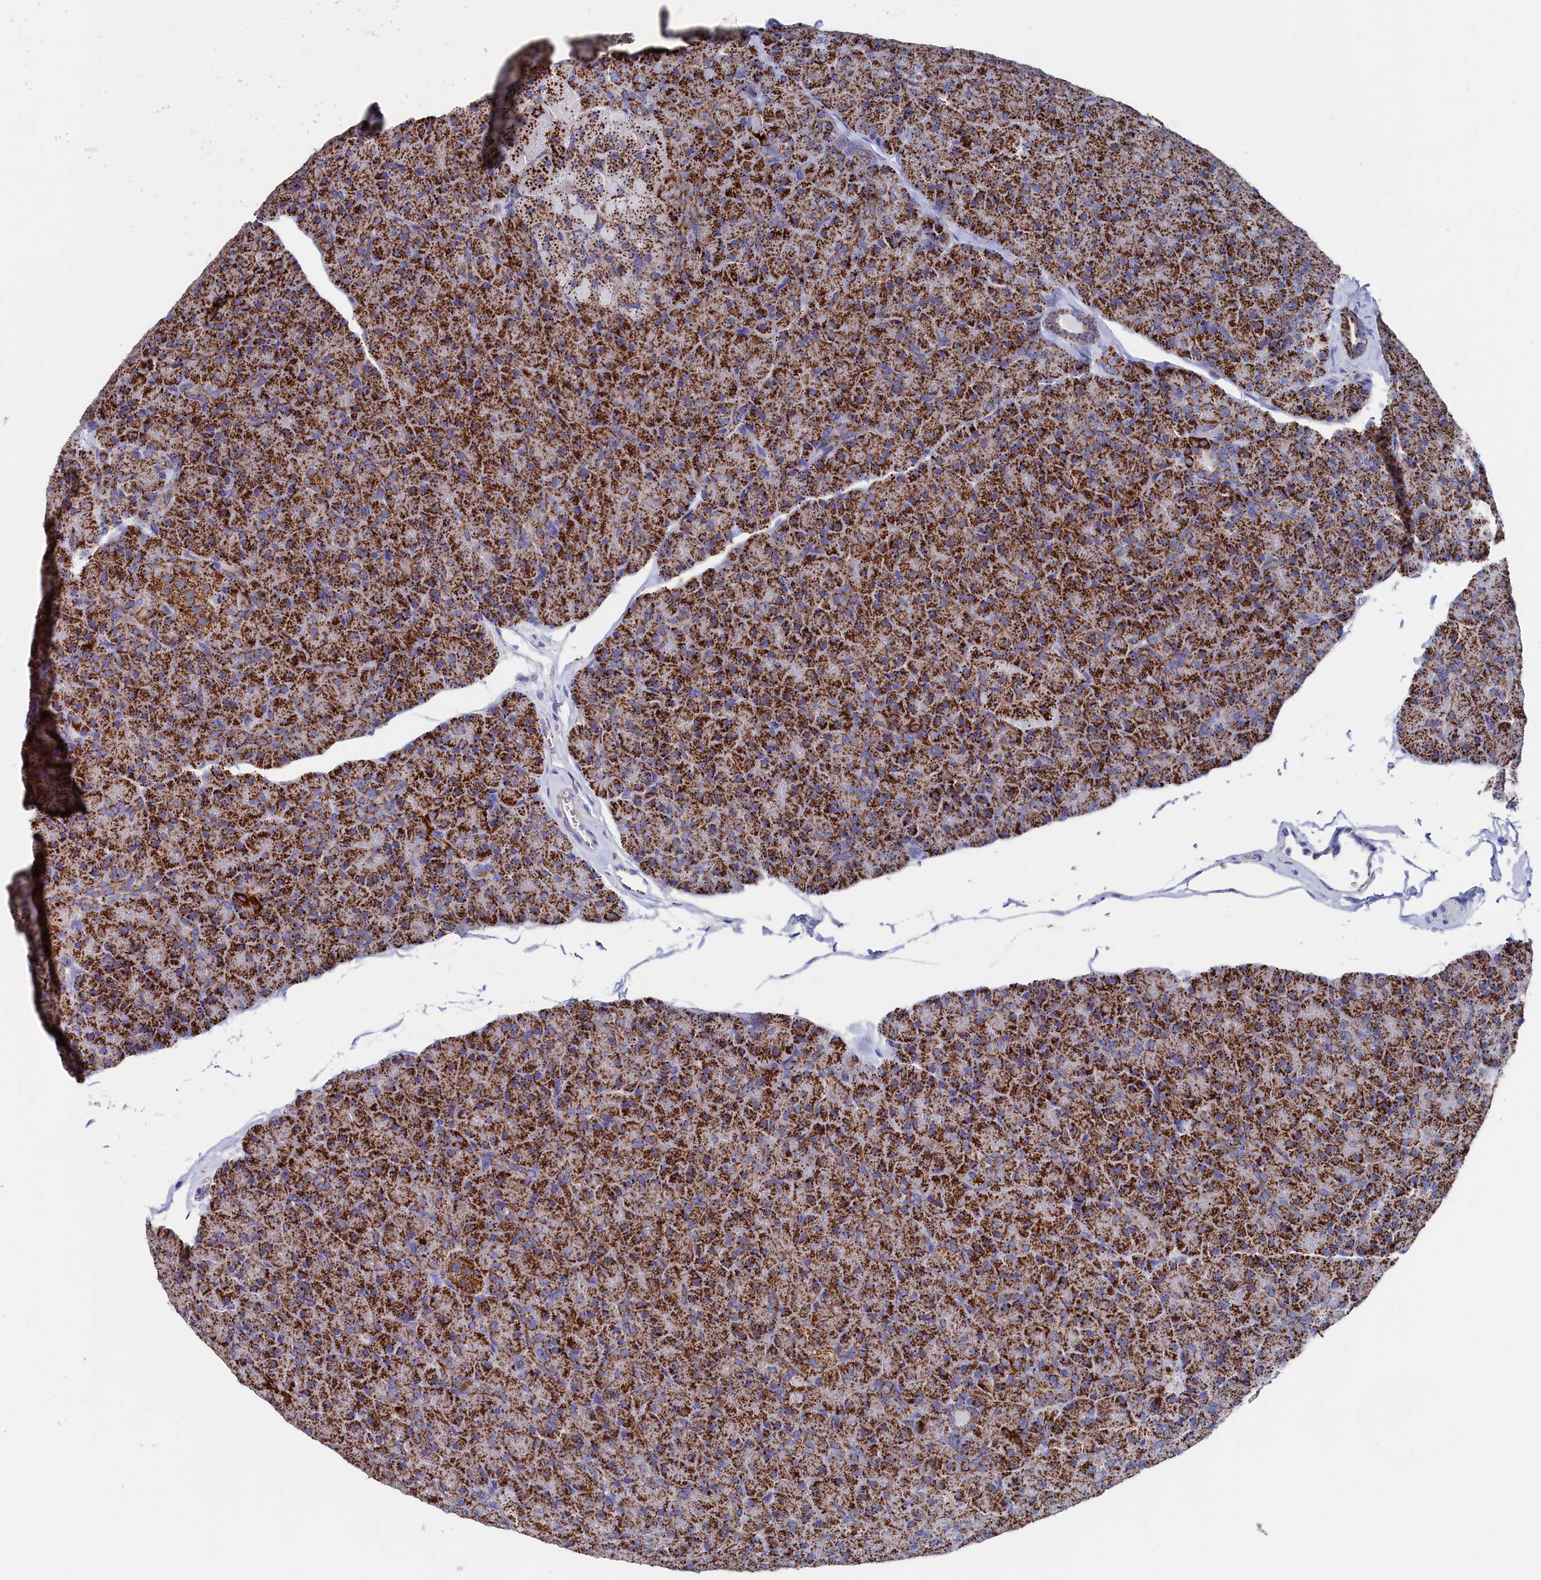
{"staining": {"intensity": "strong", "quantity": ">75%", "location": "cytoplasmic/membranous"}, "tissue": "pancreas", "cell_type": "Exocrine glandular cells", "image_type": "normal", "snomed": [{"axis": "morphology", "description": "Normal tissue, NOS"}, {"axis": "topography", "description": "Pancreas"}], "caption": "IHC (DAB (3,3'-diaminobenzidine)) staining of unremarkable human pancreas displays strong cytoplasmic/membranous protein positivity in approximately >75% of exocrine glandular cells. (IHC, brightfield microscopy, high magnification).", "gene": "MMAB", "patient": {"sex": "male", "age": 36}}